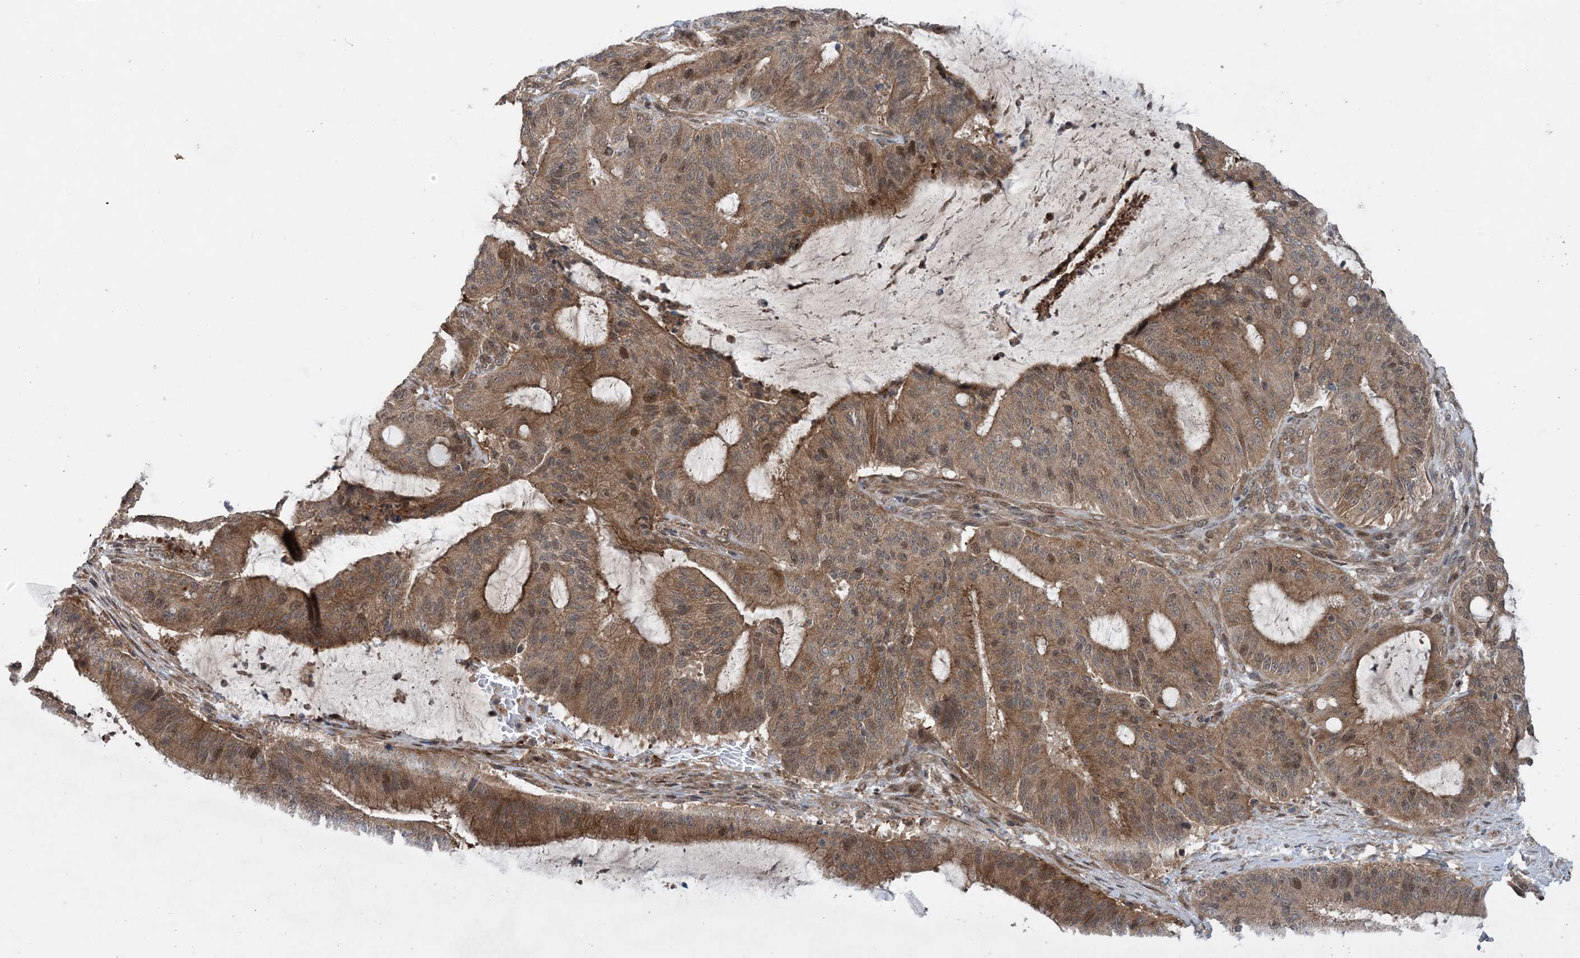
{"staining": {"intensity": "moderate", "quantity": ">75%", "location": "cytoplasmic/membranous,nuclear"}, "tissue": "liver cancer", "cell_type": "Tumor cells", "image_type": "cancer", "snomed": [{"axis": "morphology", "description": "Normal tissue, NOS"}, {"axis": "morphology", "description": "Cholangiocarcinoma"}, {"axis": "topography", "description": "Liver"}, {"axis": "topography", "description": "Peripheral nerve tissue"}], "caption": "Liver cholangiocarcinoma stained with a protein marker exhibits moderate staining in tumor cells.", "gene": "HEMK1", "patient": {"sex": "female", "age": 73}}